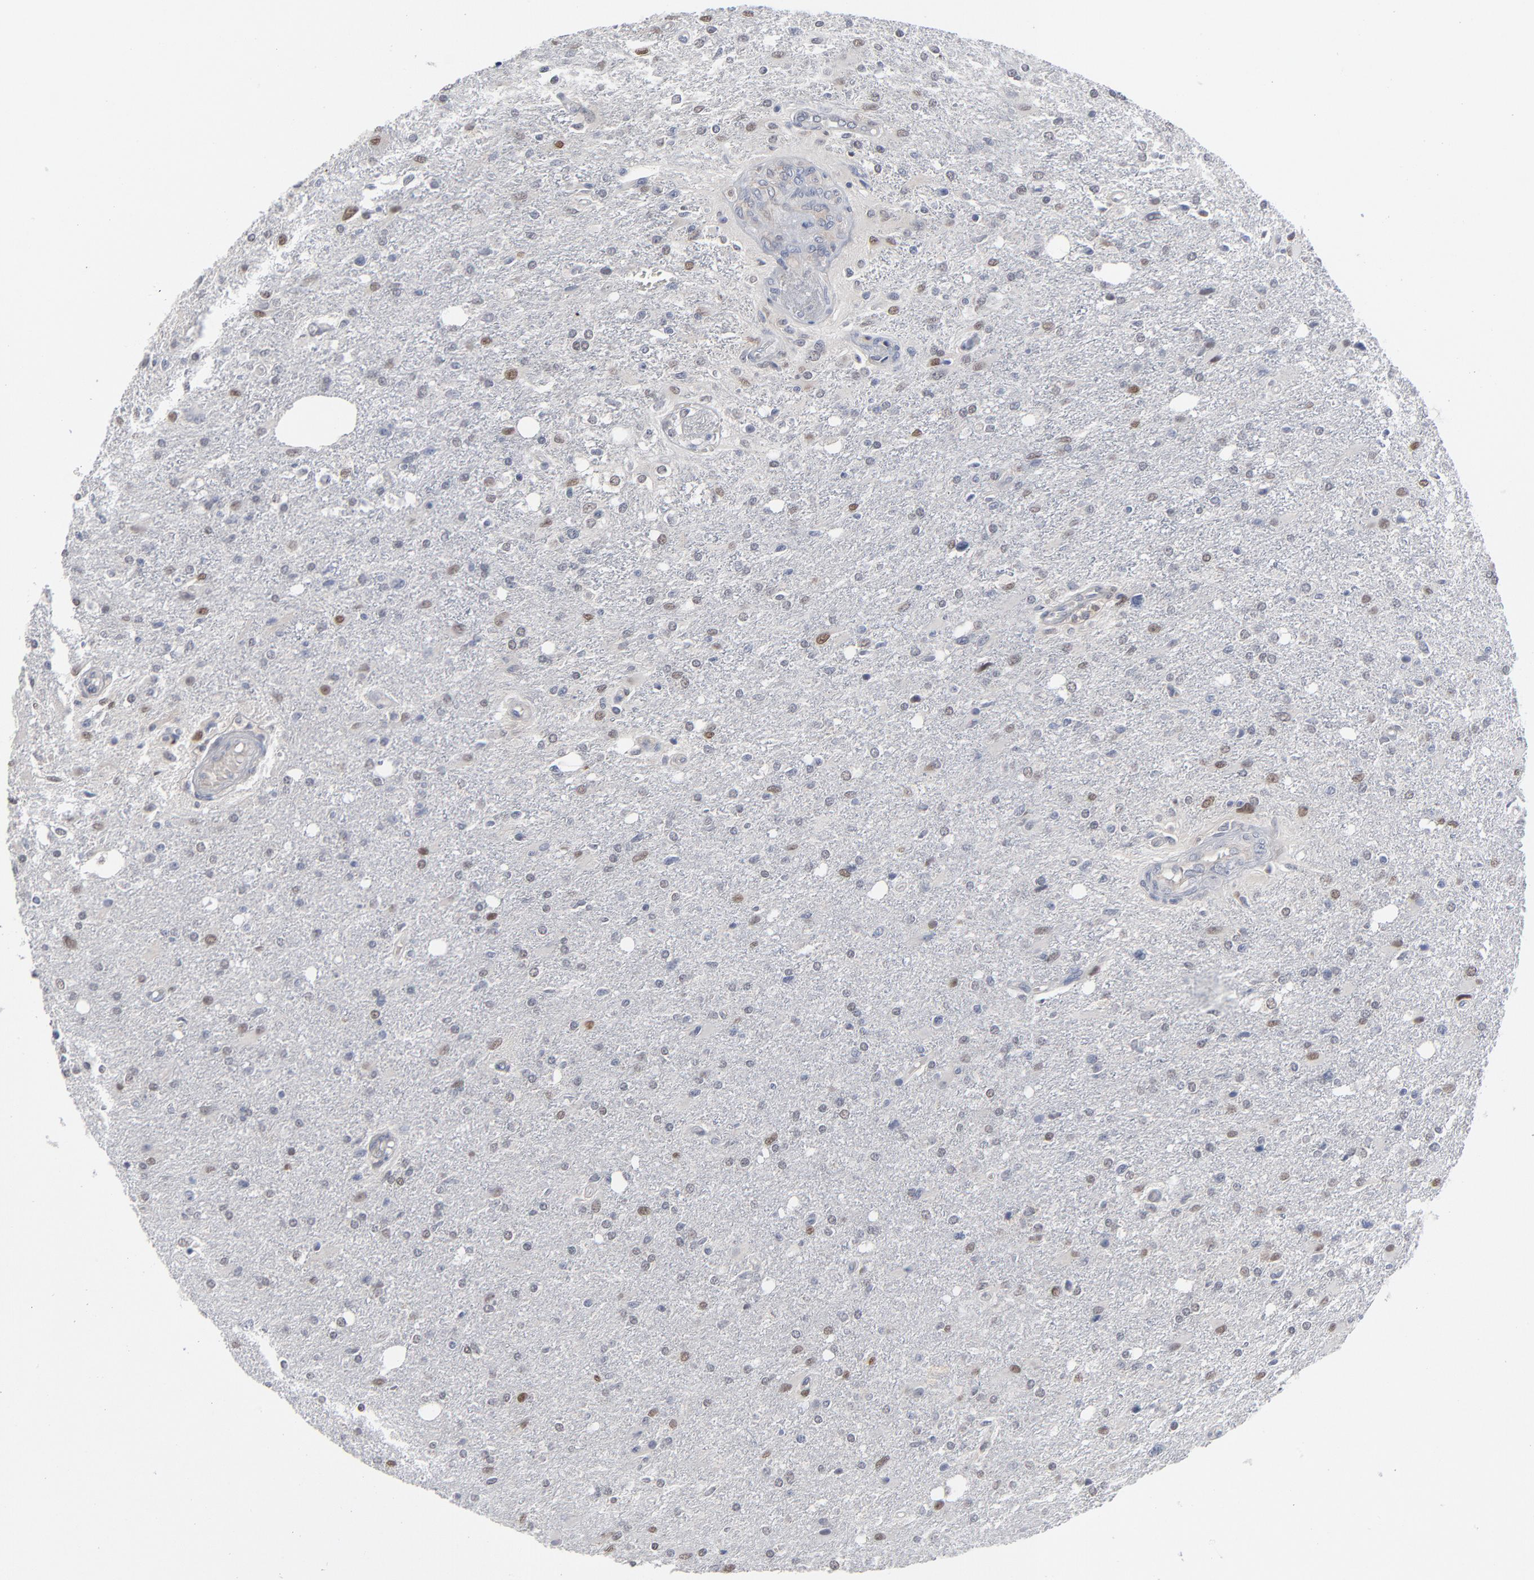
{"staining": {"intensity": "weak", "quantity": "<25%", "location": "nuclear"}, "tissue": "glioma", "cell_type": "Tumor cells", "image_type": "cancer", "snomed": [{"axis": "morphology", "description": "Glioma, malignant, High grade"}, {"axis": "topography", "description": "Cerebral cortex"}], "caption": "Tumor cells are negative for protein expression in human malignant high-grade glioma.", "gene": "FOXN2", "patient": {"sex": "male", "age": 76}}